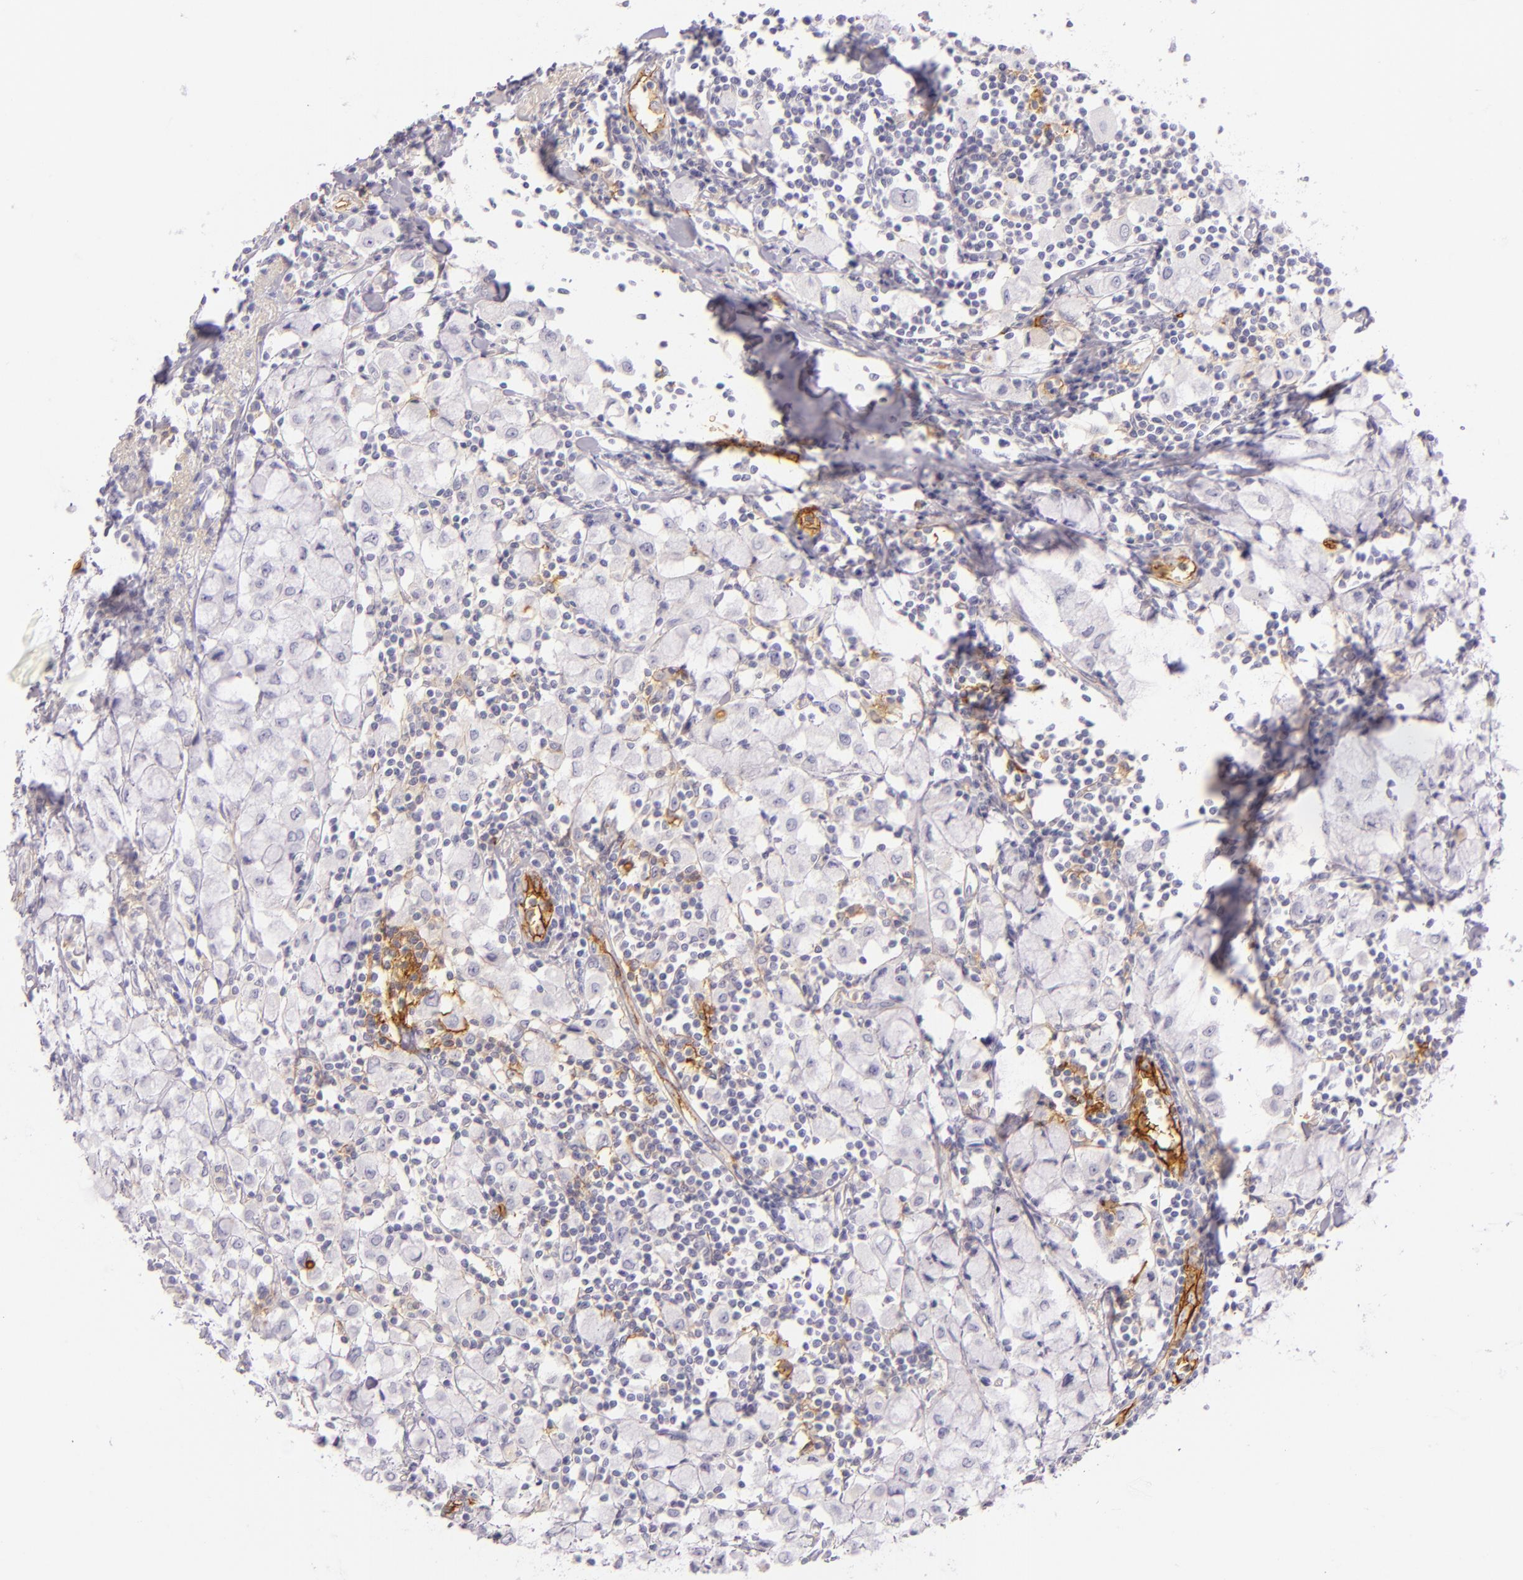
{"staining": {"intensity": "negative", "quantity": "none", "location": "none"}, "tissue": "breast cancer", "cell_type": "Tumor cells", "image_type": "cancer", "snomed": [{"axis": "morphology", "description": "Lobular carcinoma"}, {"axis": "topography", "description": "Breast"}], "caption": "There is no significant expression in tumor cells of breast cancer (lobular carcinoma). (DAB immunohistochemistry (IHC) visualized using brightfield microscopy, high magnification).", "gene": "ICAM1", "patient": {"sex": "female", "age": 85}}